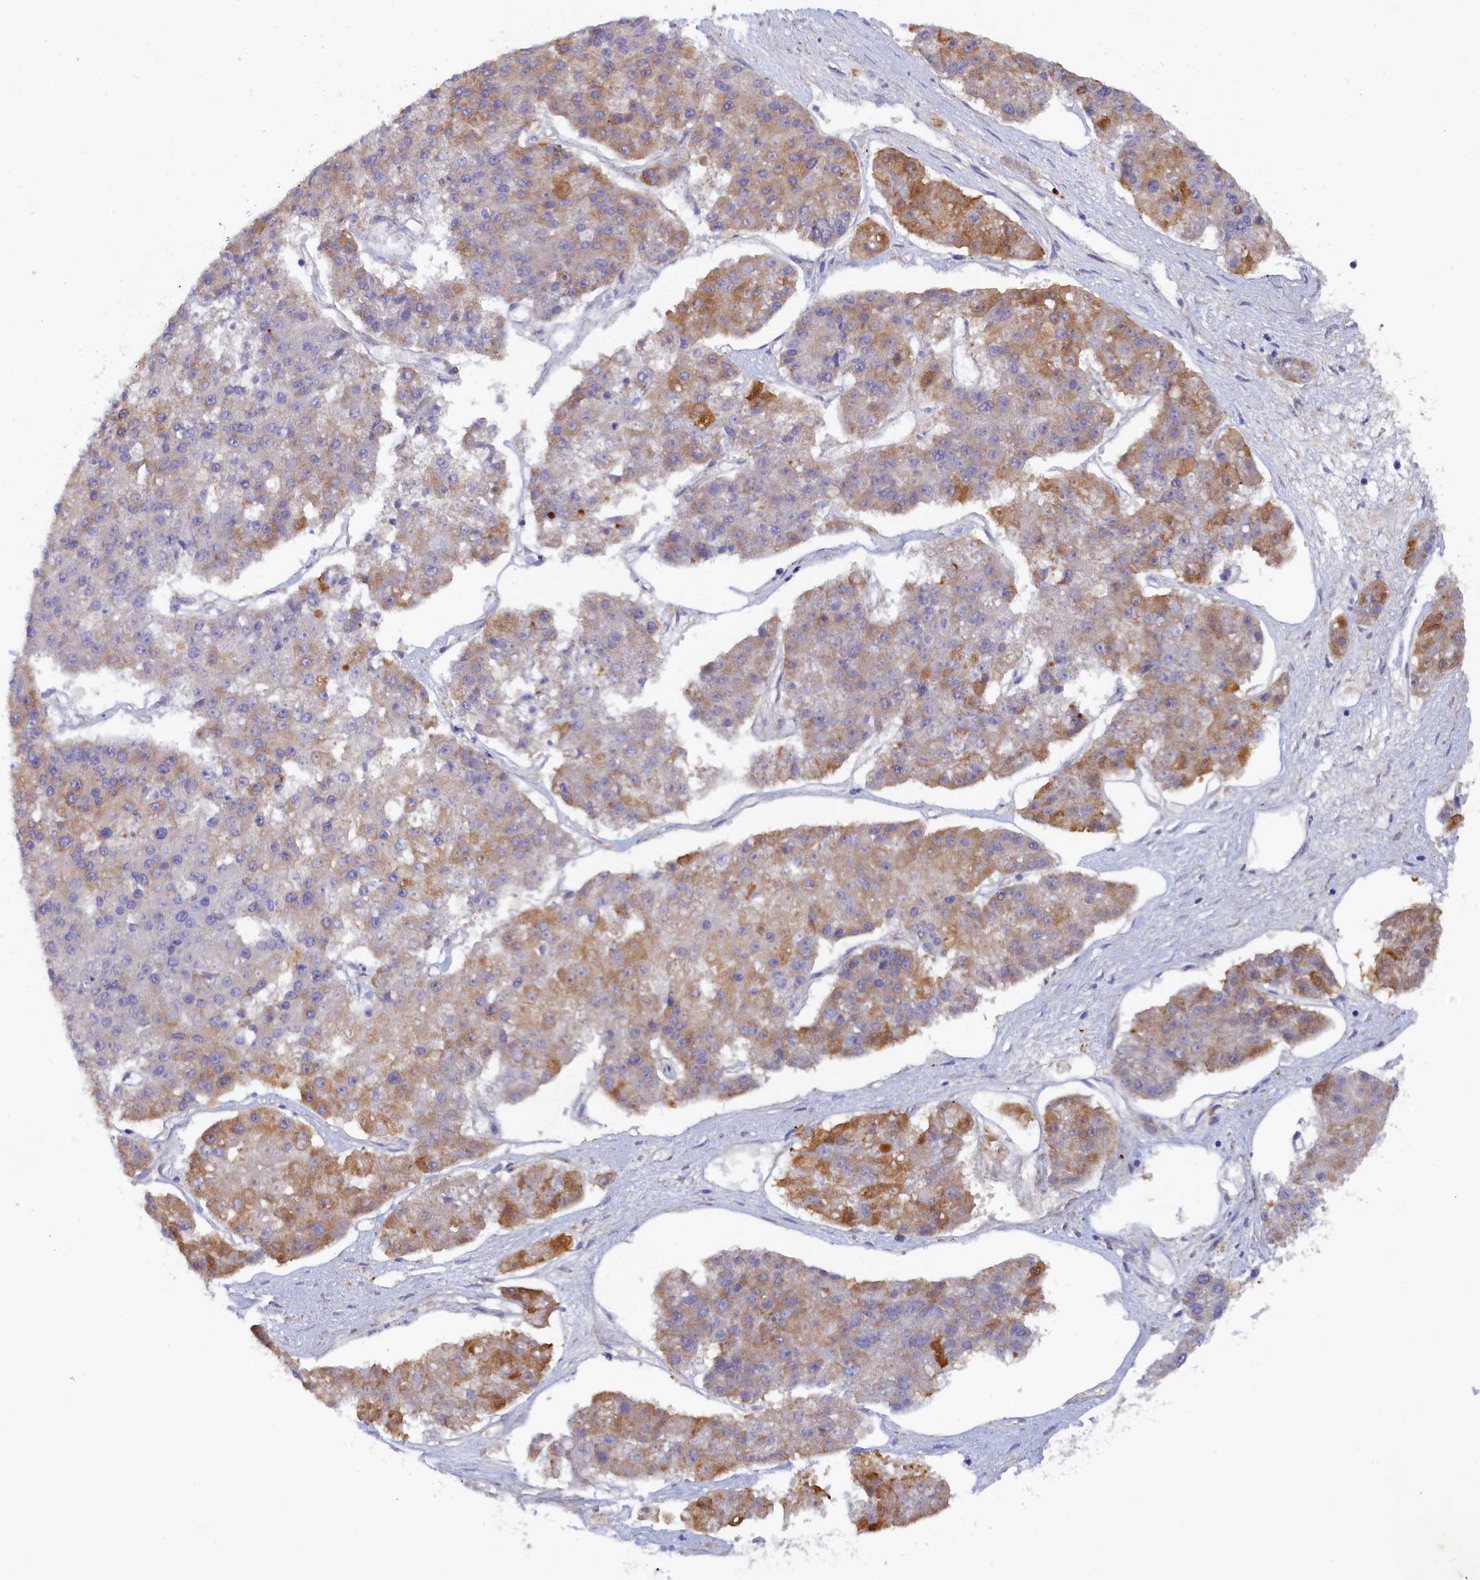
{"staining": {"intensity": "moderate", "quantity": "<25%", "location": "cytoplasmic/membranous"}, "tissue": "pancreatic cancer", "cell_type": "Tumor cells", "image_type": "cancer", "snomed": [{"axis": "morphology", "description": "Adenocarcinoma, NOS"}, {"axis": "topography", "description": "Pancreas"}], "caption": "IHC staining of pancreatic adenocarcinoma, which shows low levels of moderate cytoplasmic/membranous expression in about <25% of tumor cells indicating moderate cytoplasmic/membranous protein expression. The staining was performed using DAB (brown) for protein detection and nuclei were counterstained in hematoxylin (blue).", "gene": "SPATA5L1", "patient": {"sex": "male", "age": 50}}